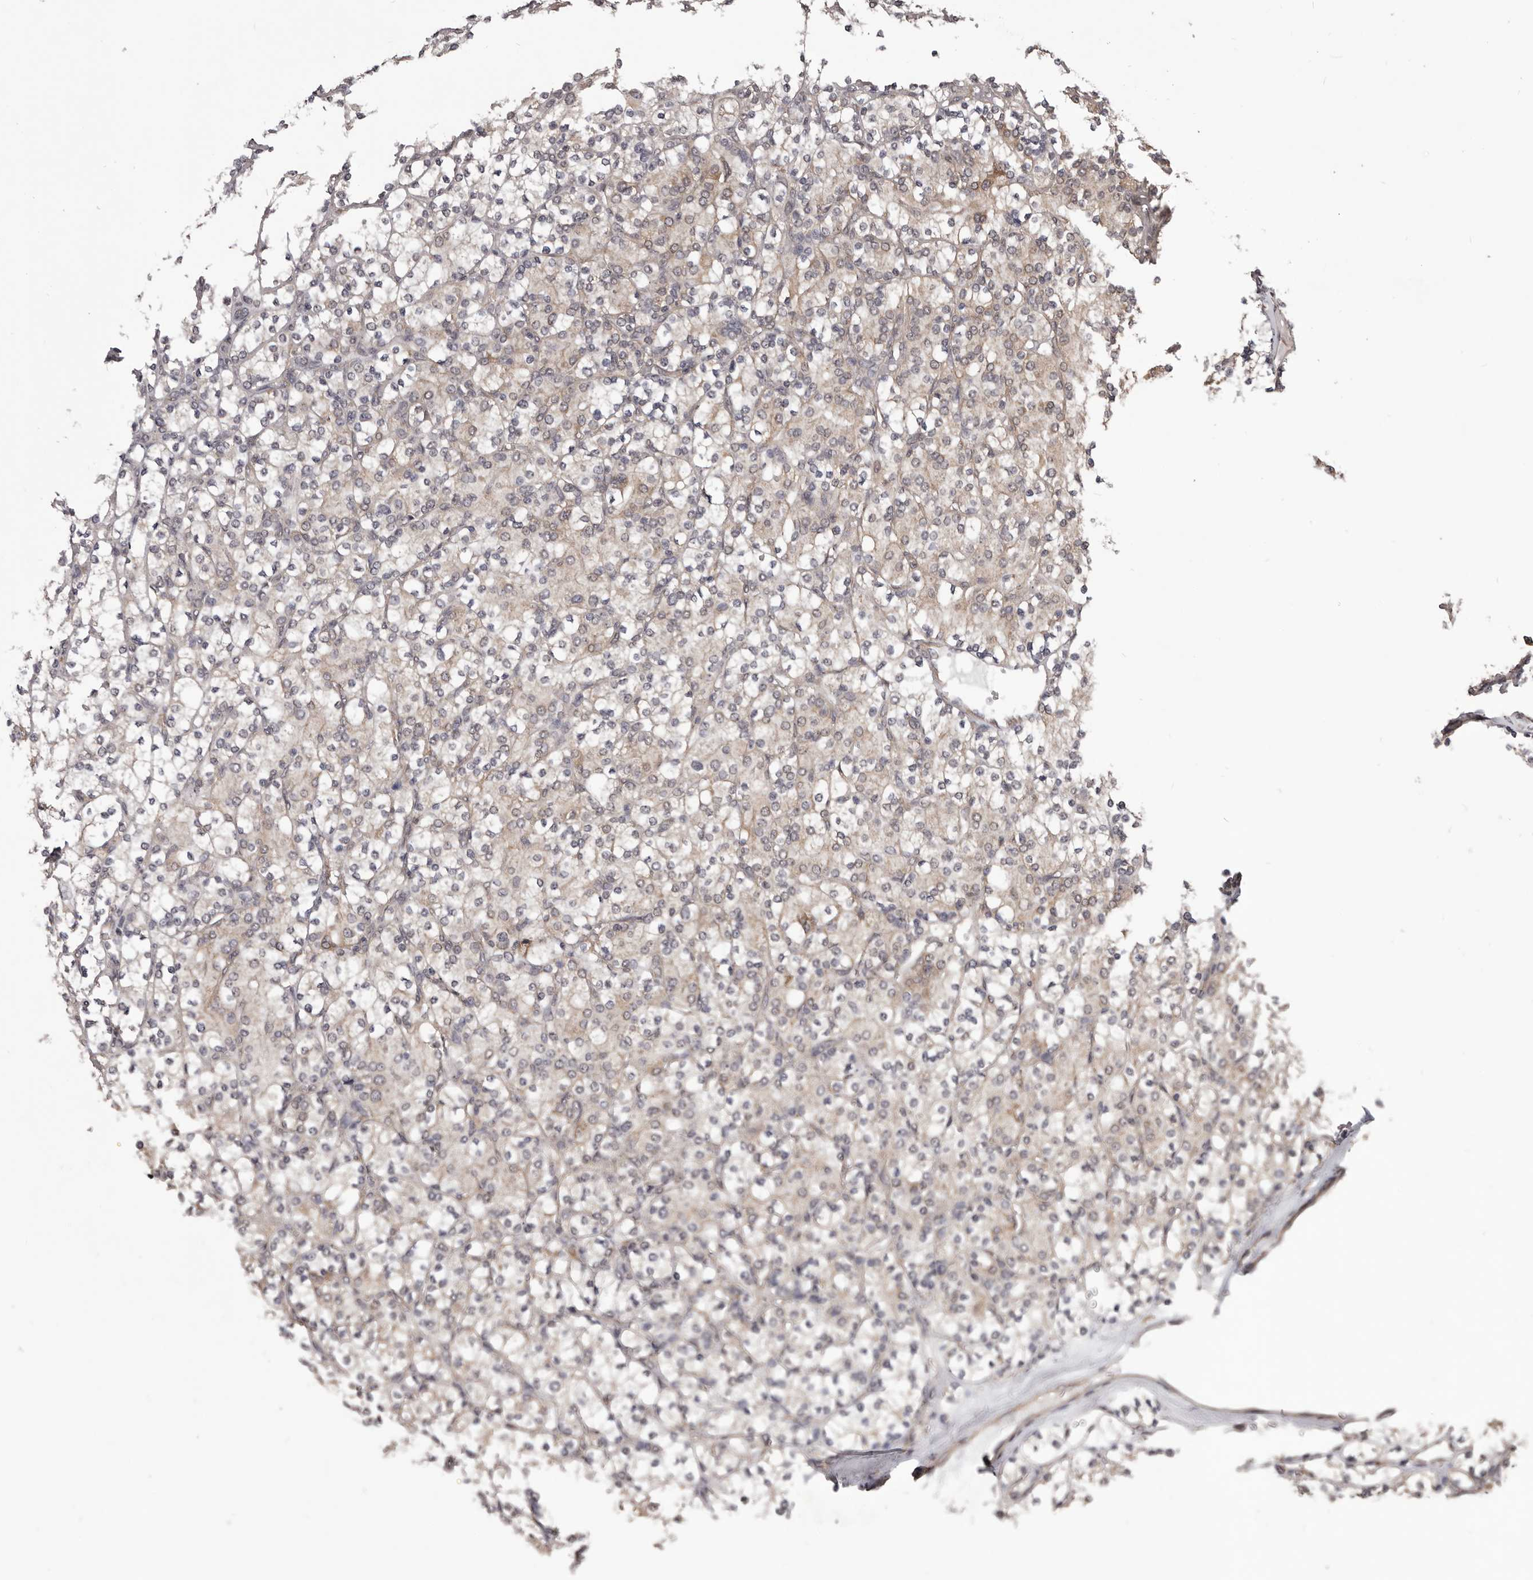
{"staining": {"intensity": "weak", "quantity": "<25%", "location": "cytoplasmic/membranous"}, "tissue": "renal cancer", "cell_type": "Tumor cells", "image_type": "cancer", "snomed": [{"axis": "morphology", "description": "Adenocarcinoma, NOS"}, {"axis": "topography", "description": "Kidney"}], "caption": "Immunohistochemistry (IHC) of human renal cancer demonstrates no staining in tumor cells. (Brightfield microscopy of DAB immunohistochemistry at high magnification).", "gene": "CELF3", "patient": {"sex": "male", "age": 77}}